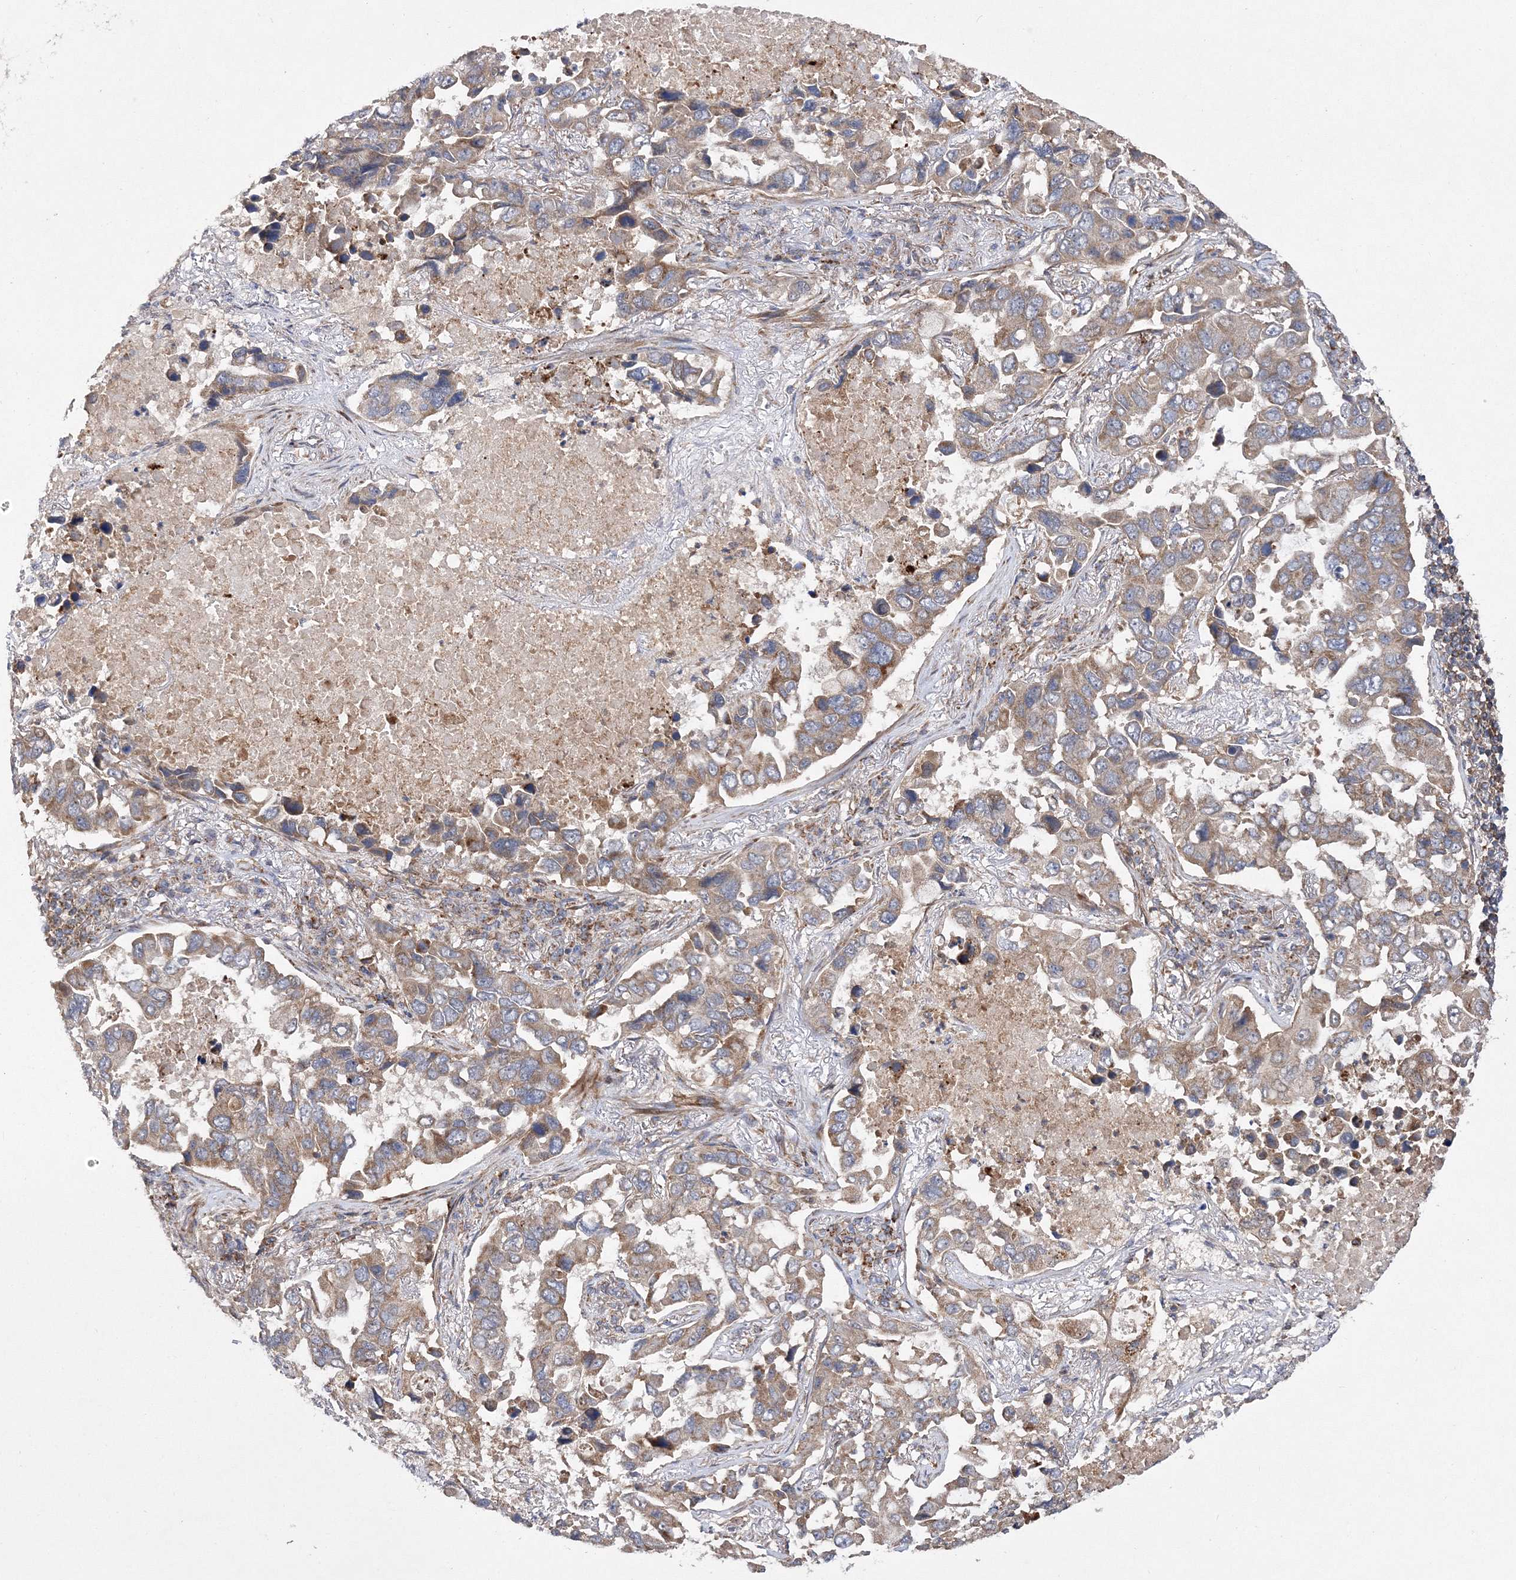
{"staining": {"intensity": "weak", "quantity": "25%-75%", "location": "cytoplasmic/membranous"}, "tissue": "lung cancer", "cell_type": "Tumor cells", "image_type": "cancer", "snomed": [{"axis": "morphology", "description": "Adenocarcinoma, NOS"}, {"axis": "topography", "description": "Lung"}], "caption": "Weak cytoplasmic/membranous positivity for a protein is present in about 25%-75% of tumor cells of lung adenocarcinoma using IHC.", "gene": "DNAJC13", "patient": {"sex": "male", "age": 64}}